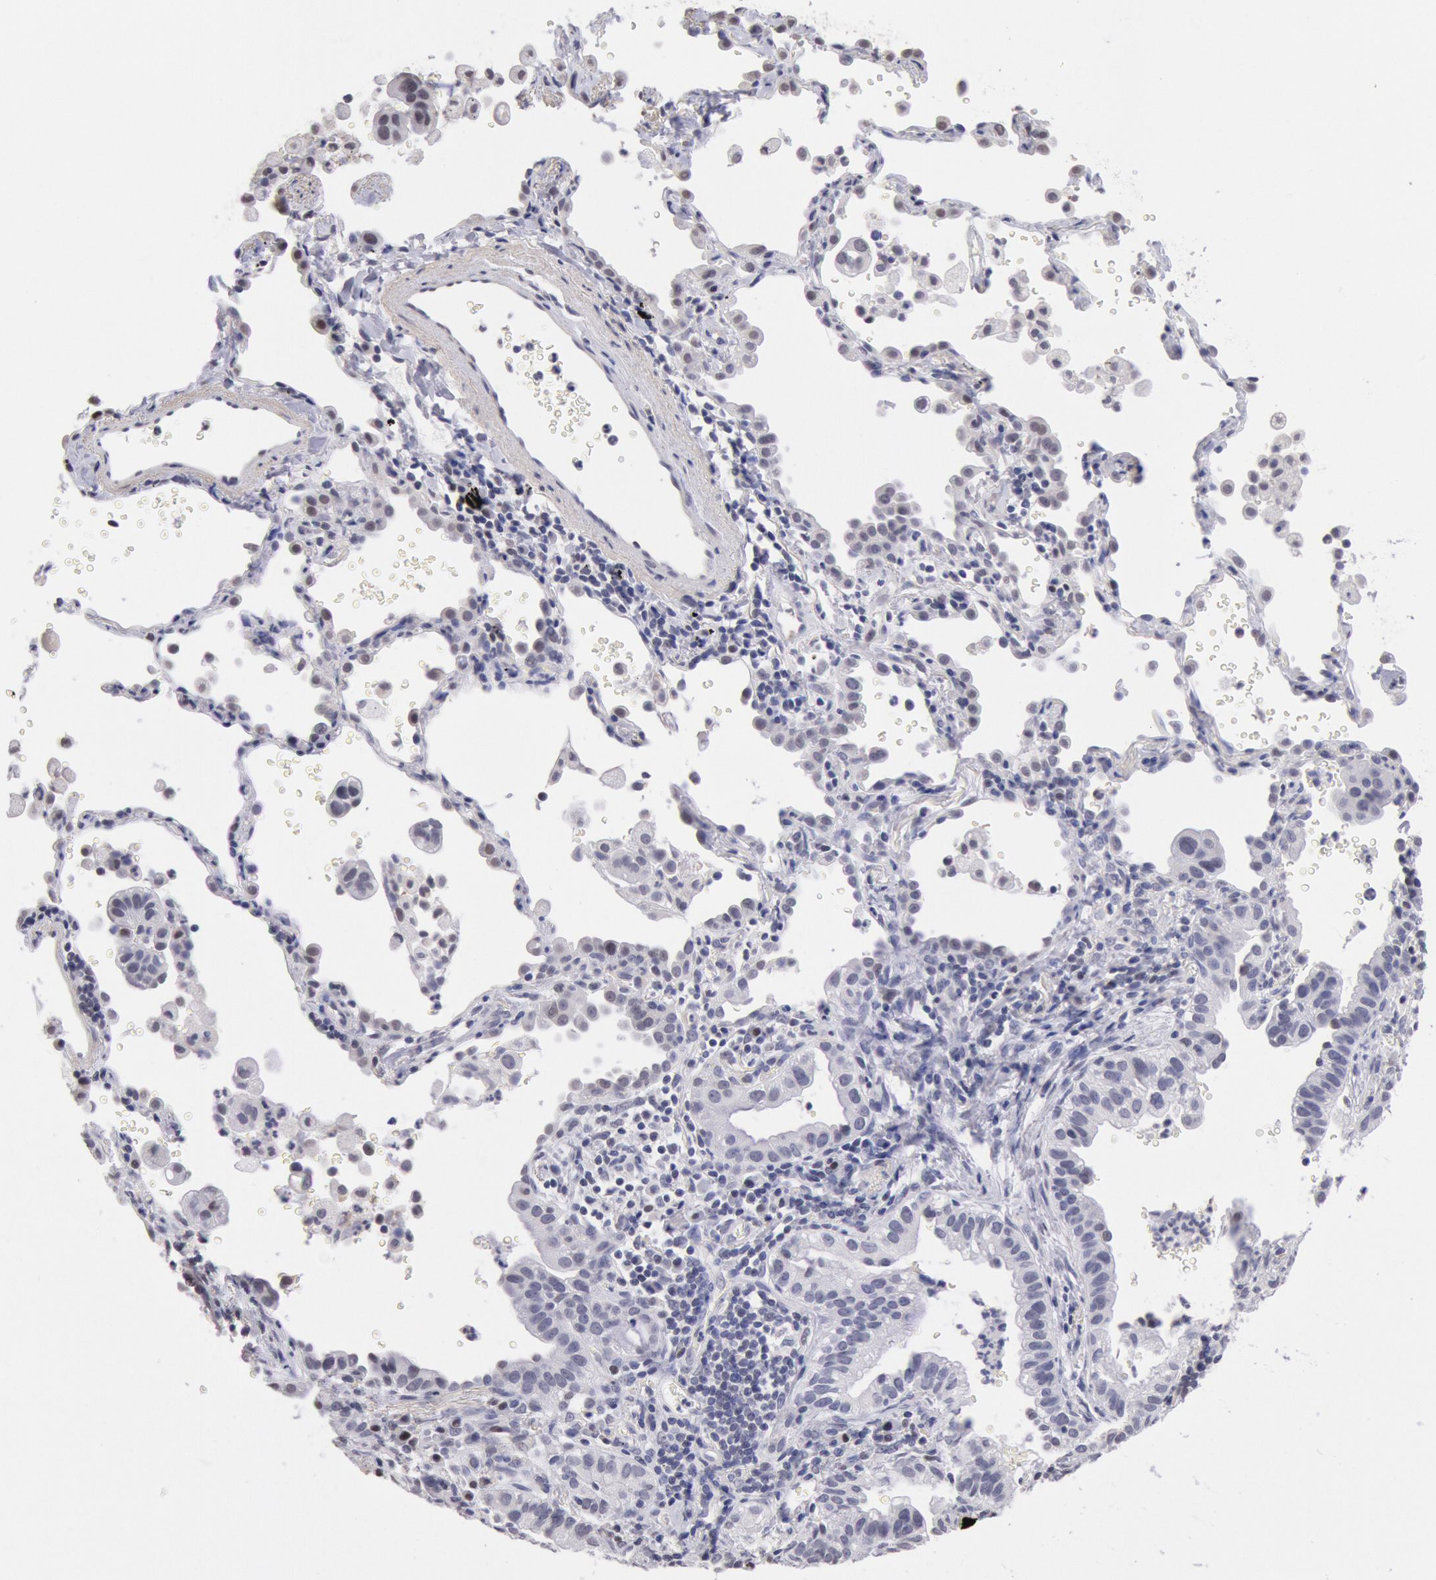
{"staining": {"intensity": "negative", "quantity": "none", "location": "none"}, "tissue": "lung cancer", "cell_type": "Tumor cells", "image_type": "cancer", "snomed": [{"axis": "morphology", "description": "Adenocarcinoma, NOS"}, {"axis": "topography", "description": "Lung"}], "caption": "Immunohistochemistry (IHC) photomicrograph of human lung cancer stained for a protein (brown), which shows no staining in tumor cells.", "gene": "MYH7", "patient": {"sex": "female", "age": 50}}